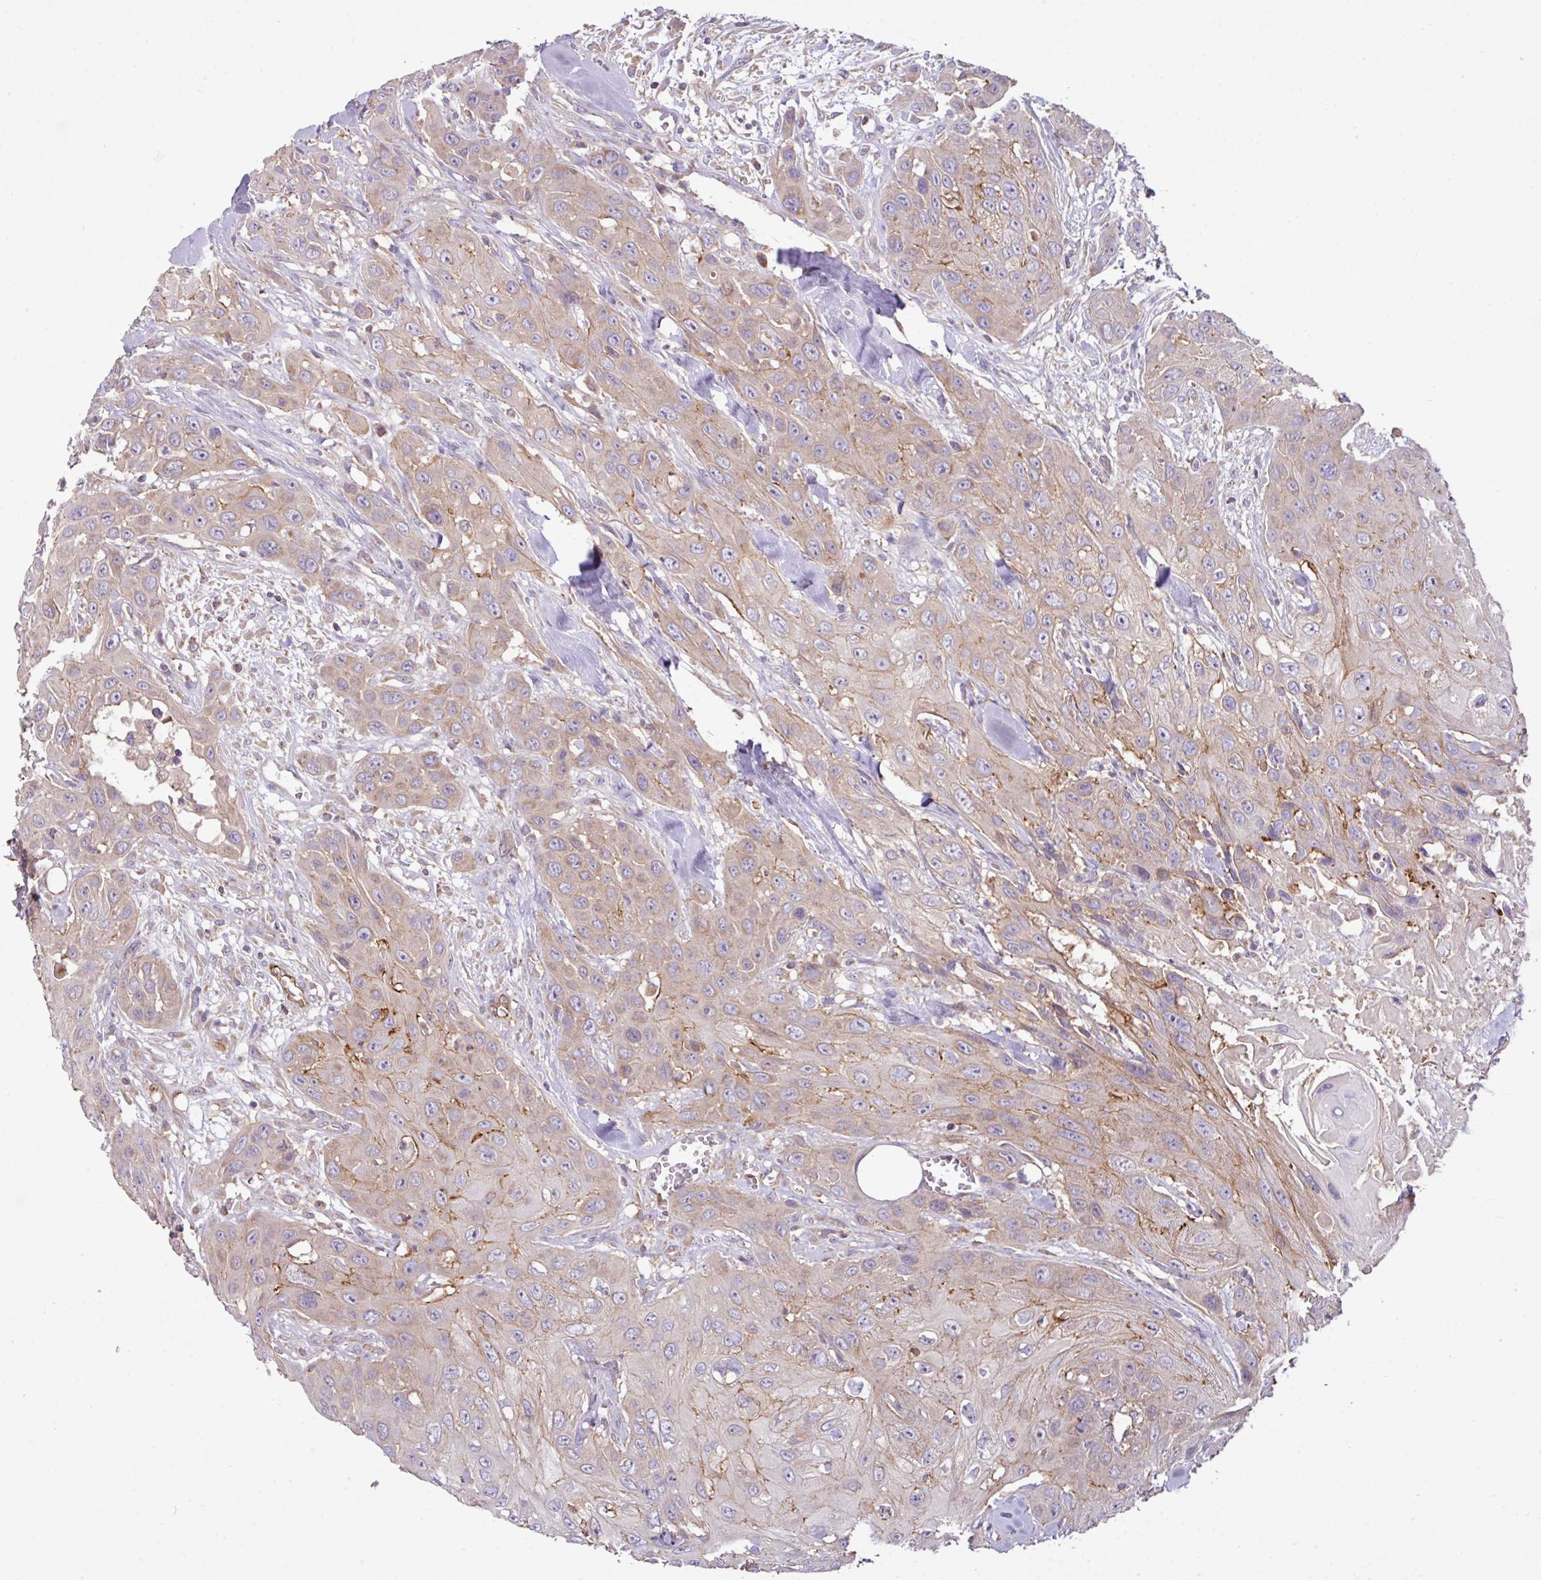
{"staining": {"intensity": "weak", "quantity": "25%-75%", "location": "cytoplasmic/membranous"}, "tissue": "head and neck cancer", "cell_type": "Tumor cells", "image_type": "cancer", "snomed": [{"axis": "morphology", "description": "Squamous cell carcinoma, NOS"}, {"axis": "topography", "description": "Head-Neck"}], "caption": "There is low levels of weak cytoplasmic/membranous positivity in tumor cells of head and neck cancer, as demonstrated by immunohistochemical staining (brown color).", "gene": "LRRC53", "patient": {"sex": "male", "age": 81}}